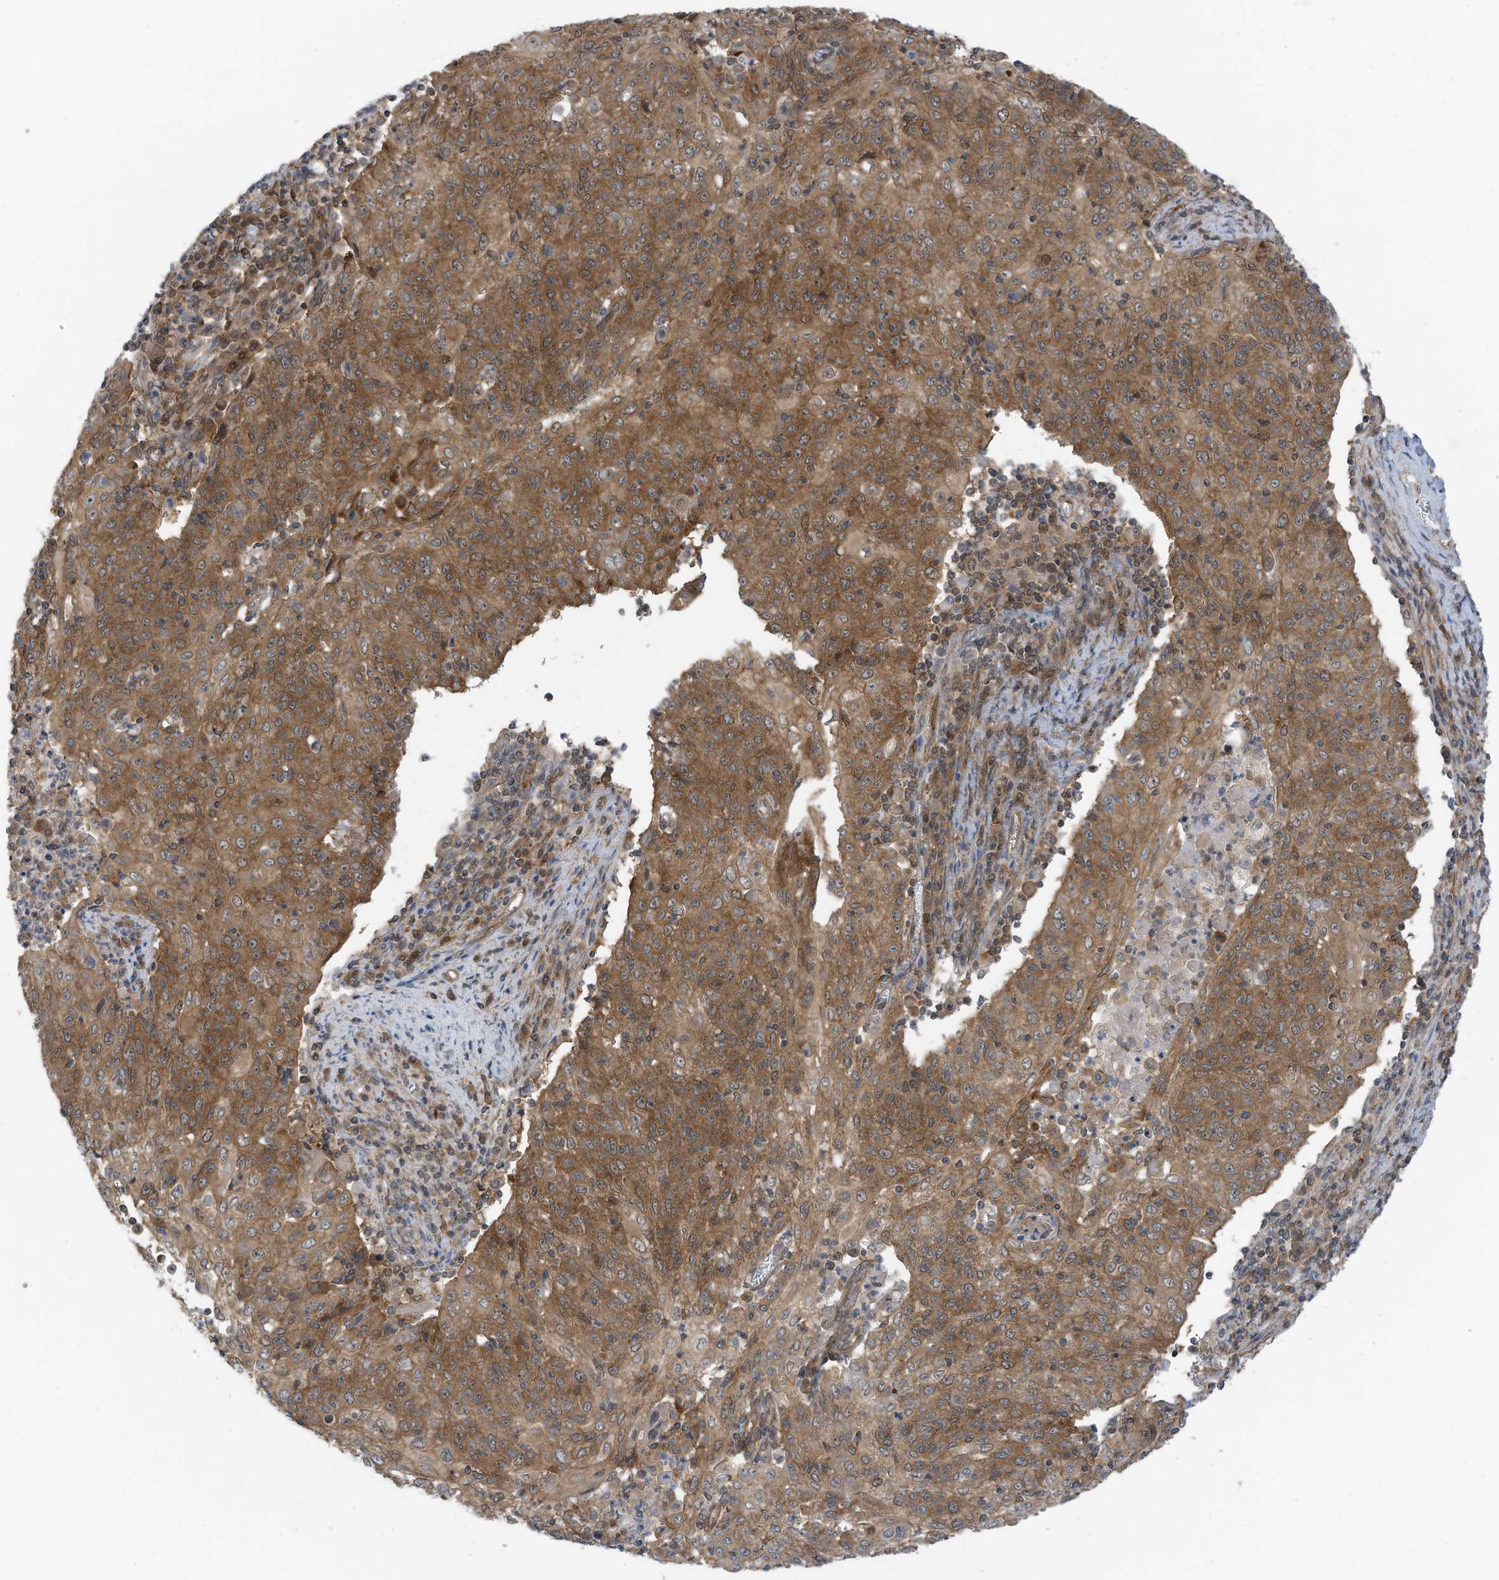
{"staining": {"intensity": "moderate", "quantity": ">75%", "location": "cytoplasmic/membranous"}, "tissue": "cervical cancer", "cell_type": "Tumor cells", "image_type": "cancer", "snomed": [{"axis": "morphology", "description": "Squamous cell carcinoma, NOS"}, {"axis": "topography", "description": "Cervix"}], "caption": "This micrograph demonstrates immunohistochemistry staining of cervical cancer (squamous cell carcinoma), with medium moderate cytoplasmic/membranous staining in approximately >75% of tumor cells.", "gene": "REPS1", "patient": {"sex": "female", "age": 48}}